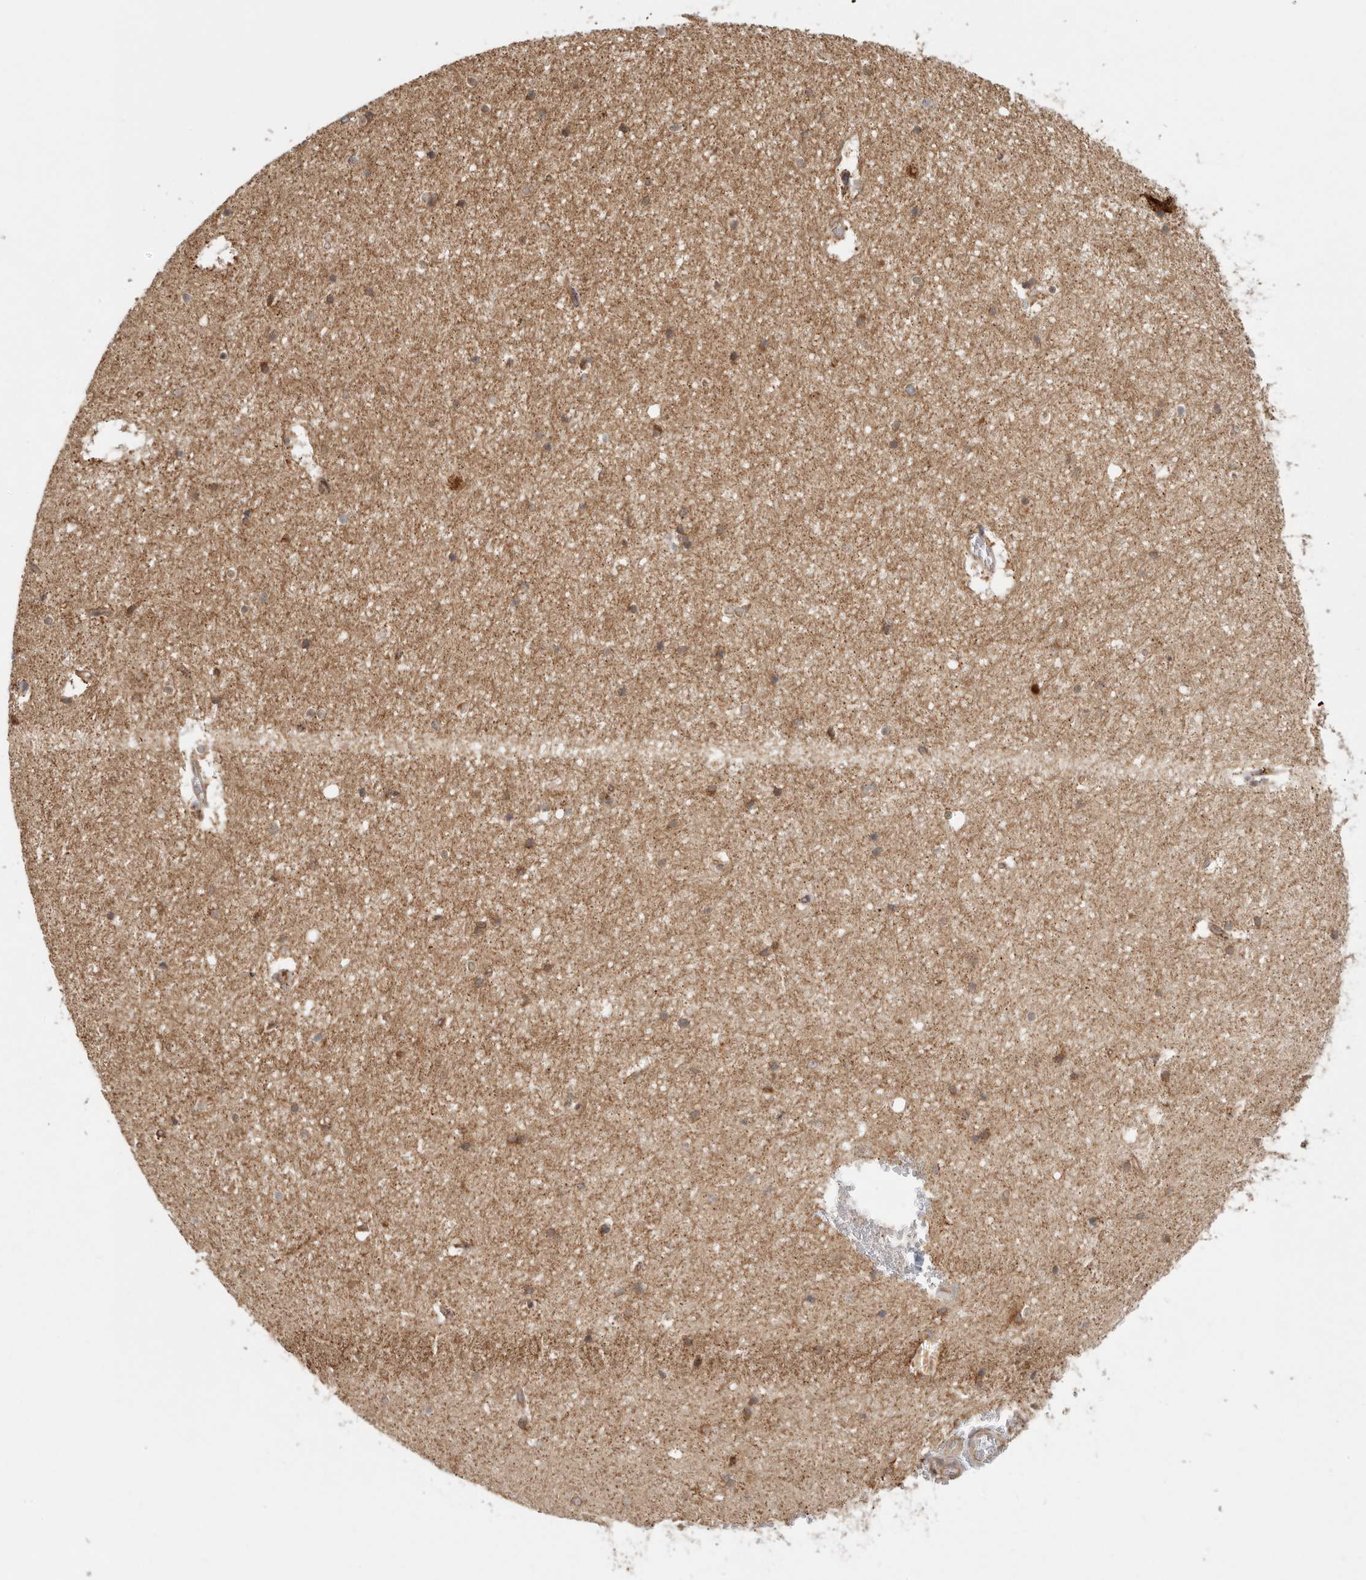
{"staining": {"intensity": "moderate", "quantity": ">75%", "location": "cytoplasmic/membranous"}, "tissue": "hippocampus", "cell_type": "Glial cells", "image_type": "normal", "snomed": [{"axis": "morphology", "description": "Normal tissue, NOS"}, {"axis": "topography", "description": "Hippocampus"}], "caption": "Immunohistochemistry (IHC) histopathology image of normal human hippocampus stained for a protein (brown), which reveals medium levels of moderate cytoplasmic/membranous positivity in approximately >75% of glial cells.", "gene": "BCAP29", "patient": {"sex": "female", "age": 52}}